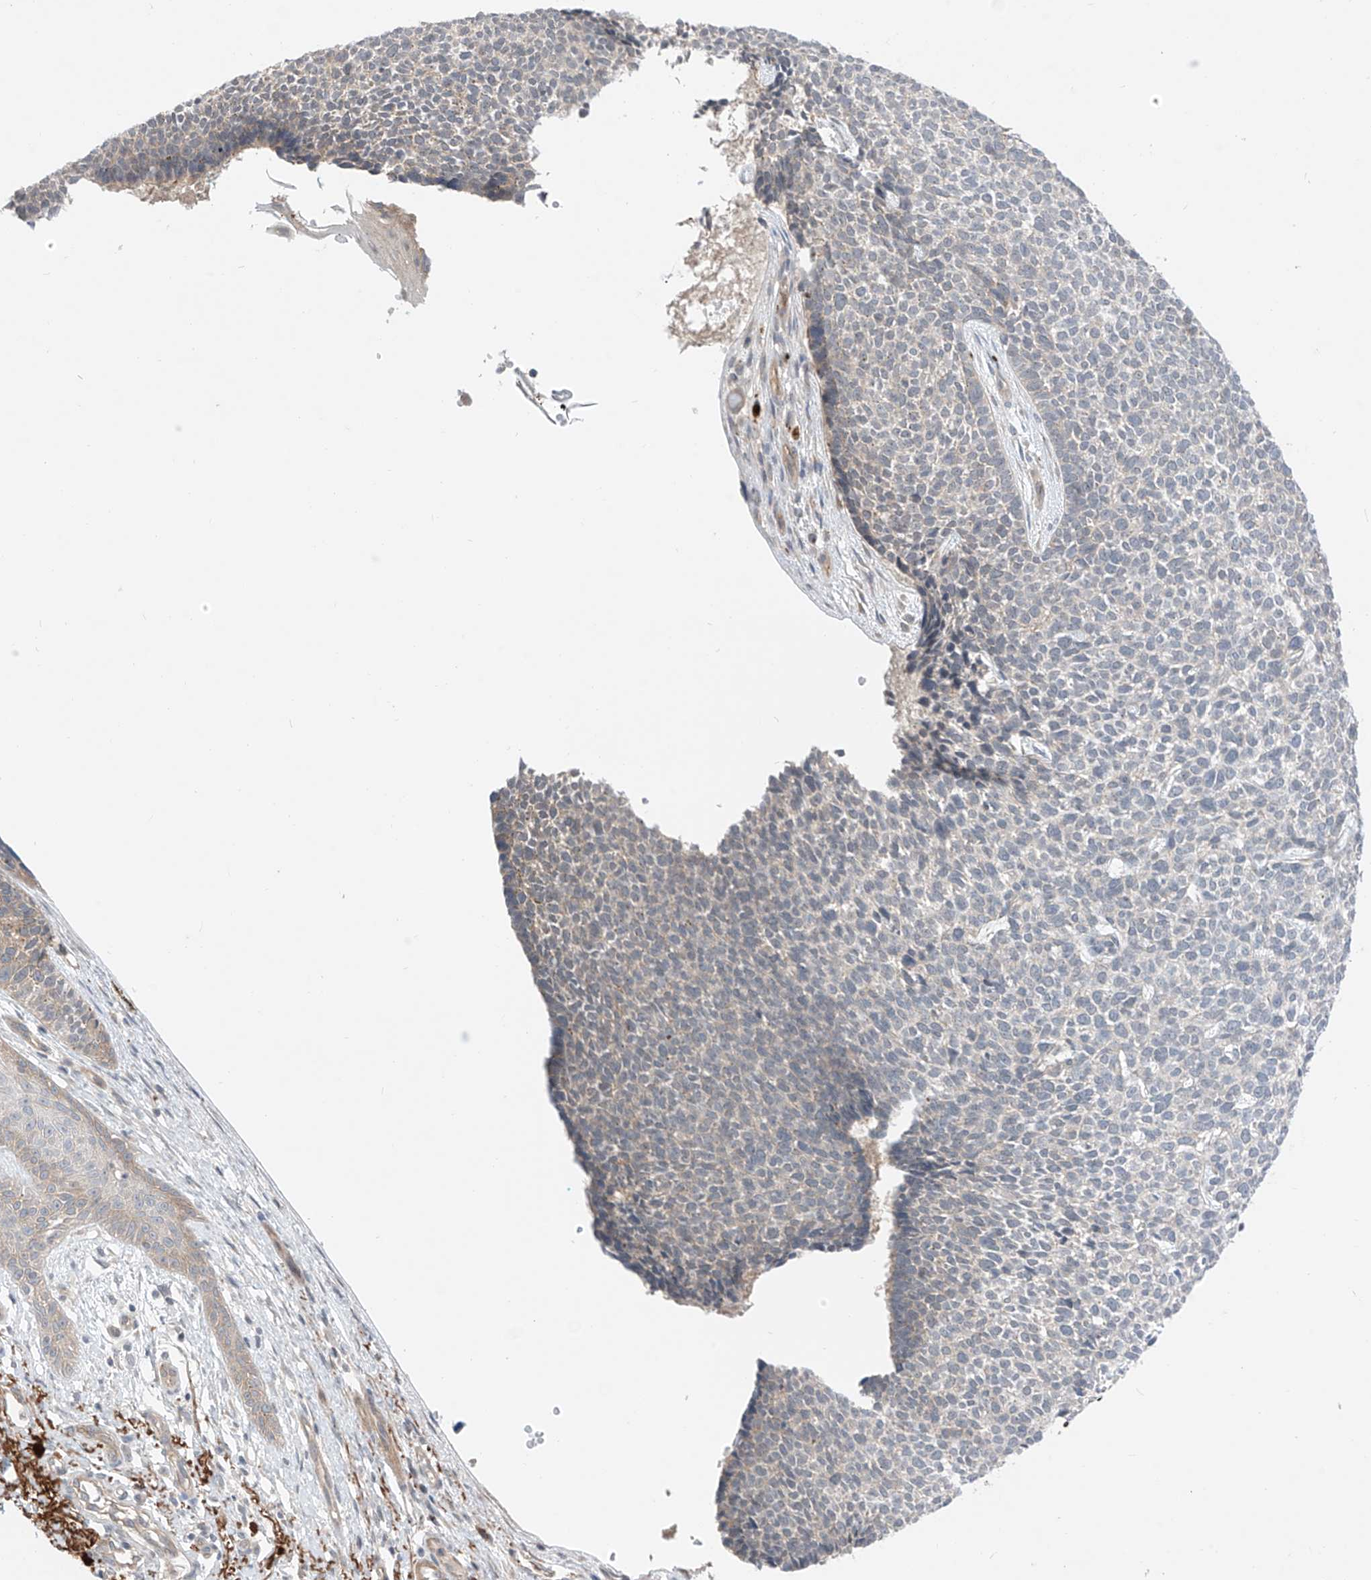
{"staining": {"intensity": "negative", "quantity": "none", "location": "none"}, "tissue": "skin cancer", "cell_type": "Tumor cells", "image_type": "cancer", "snomed": [{"axis": "morphology", "description": "Basal cell carcinoma"}, {"axis": "topography", "description": "Skin"}], "caption": "Immunohistochemical staining of skin basal cell carcinoma reveals no significant expression in tumor cells.", "gene": "ABLIM2", "patient": {"sex": "female", "age": 84}}